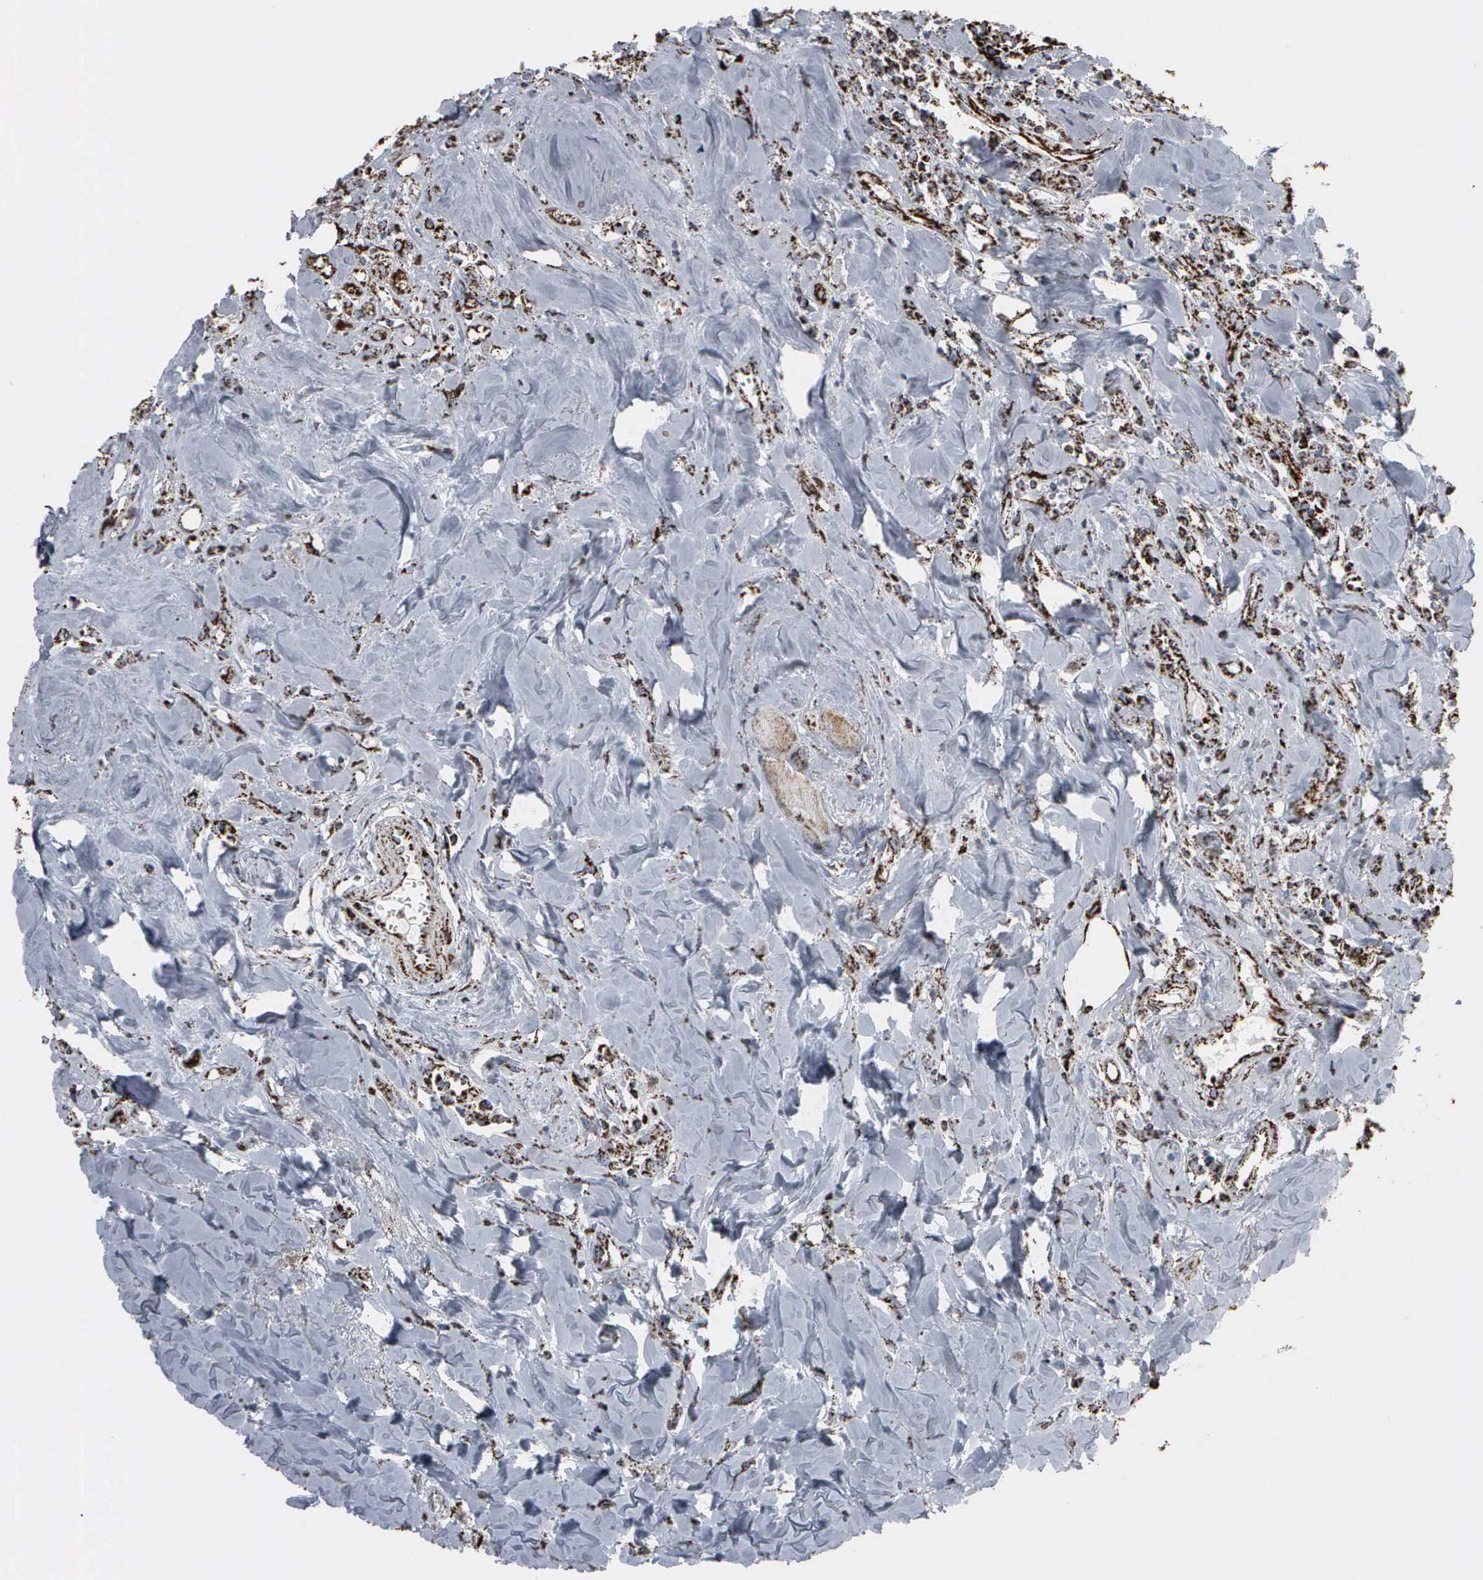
{"staining": {"intensity": "strong", "quantity": ">75%", "location": "cytoplasmic/membranous"}, "tissue": "head and neck cancer", "cell_type": "Tumor cells", "image_type": "cancer", "snomed": [{"axis": "morphology", "description": "Squamous cell carcinoma, NOS"}, {"axis": "topography", "description": "Oral tissue"}, {"axis": "topography", "description": "Head-Neck"}], "caption": "High-magnification brightfield microscopy of head and neck squamous cell carcinoma stained with DAB (brown) and counterstained with hematoxylin (blue). tumor cells exhibit strong cytoplasmic/membranous staining is seen in approximately>75% of cells. (brown staining indicates protein expression, while blue staining denotes nuclei).", "gene": "HSPA9", "patient": {"sex": "female", "age": 82}}